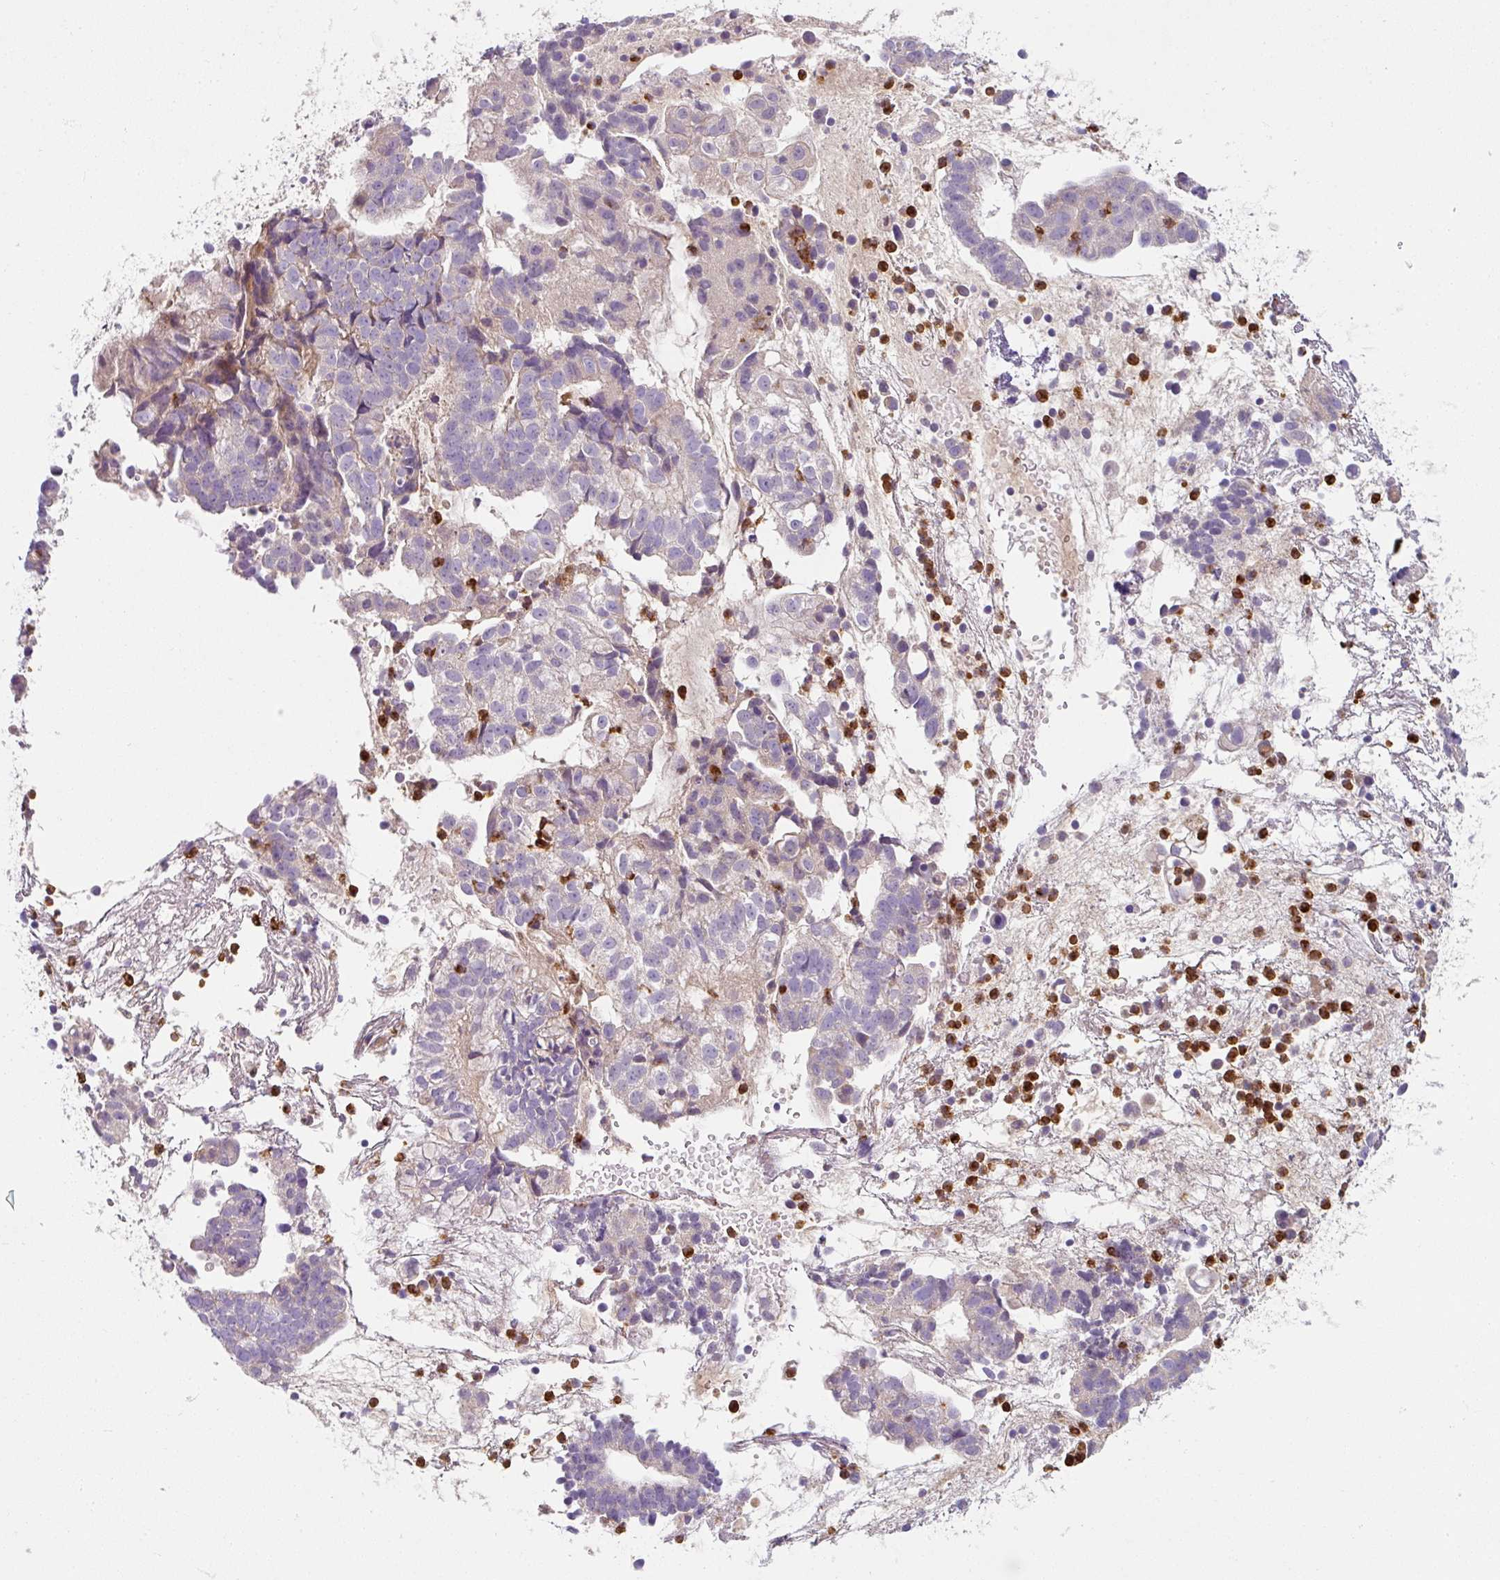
{"staining": {"intensity": "negative", "quantity": "none", "location": "none"}, "tissue": "endometrial cancer", "cell_type": "Tumor cells", "image_type": "cancer", "snomed": [{"axis": "morphology", "description": "Adenocarcinoma, NOS"}, {"axis": "topography", "description": "Endometrium"}], "caption": "This is an immunohistochemistry (IHC) histopathology image of human endometrial adenocarcinoma. There is no expression in tumor cells.", "gene": "CRISP3", "patient": {"sex": "female", "age": 76}}